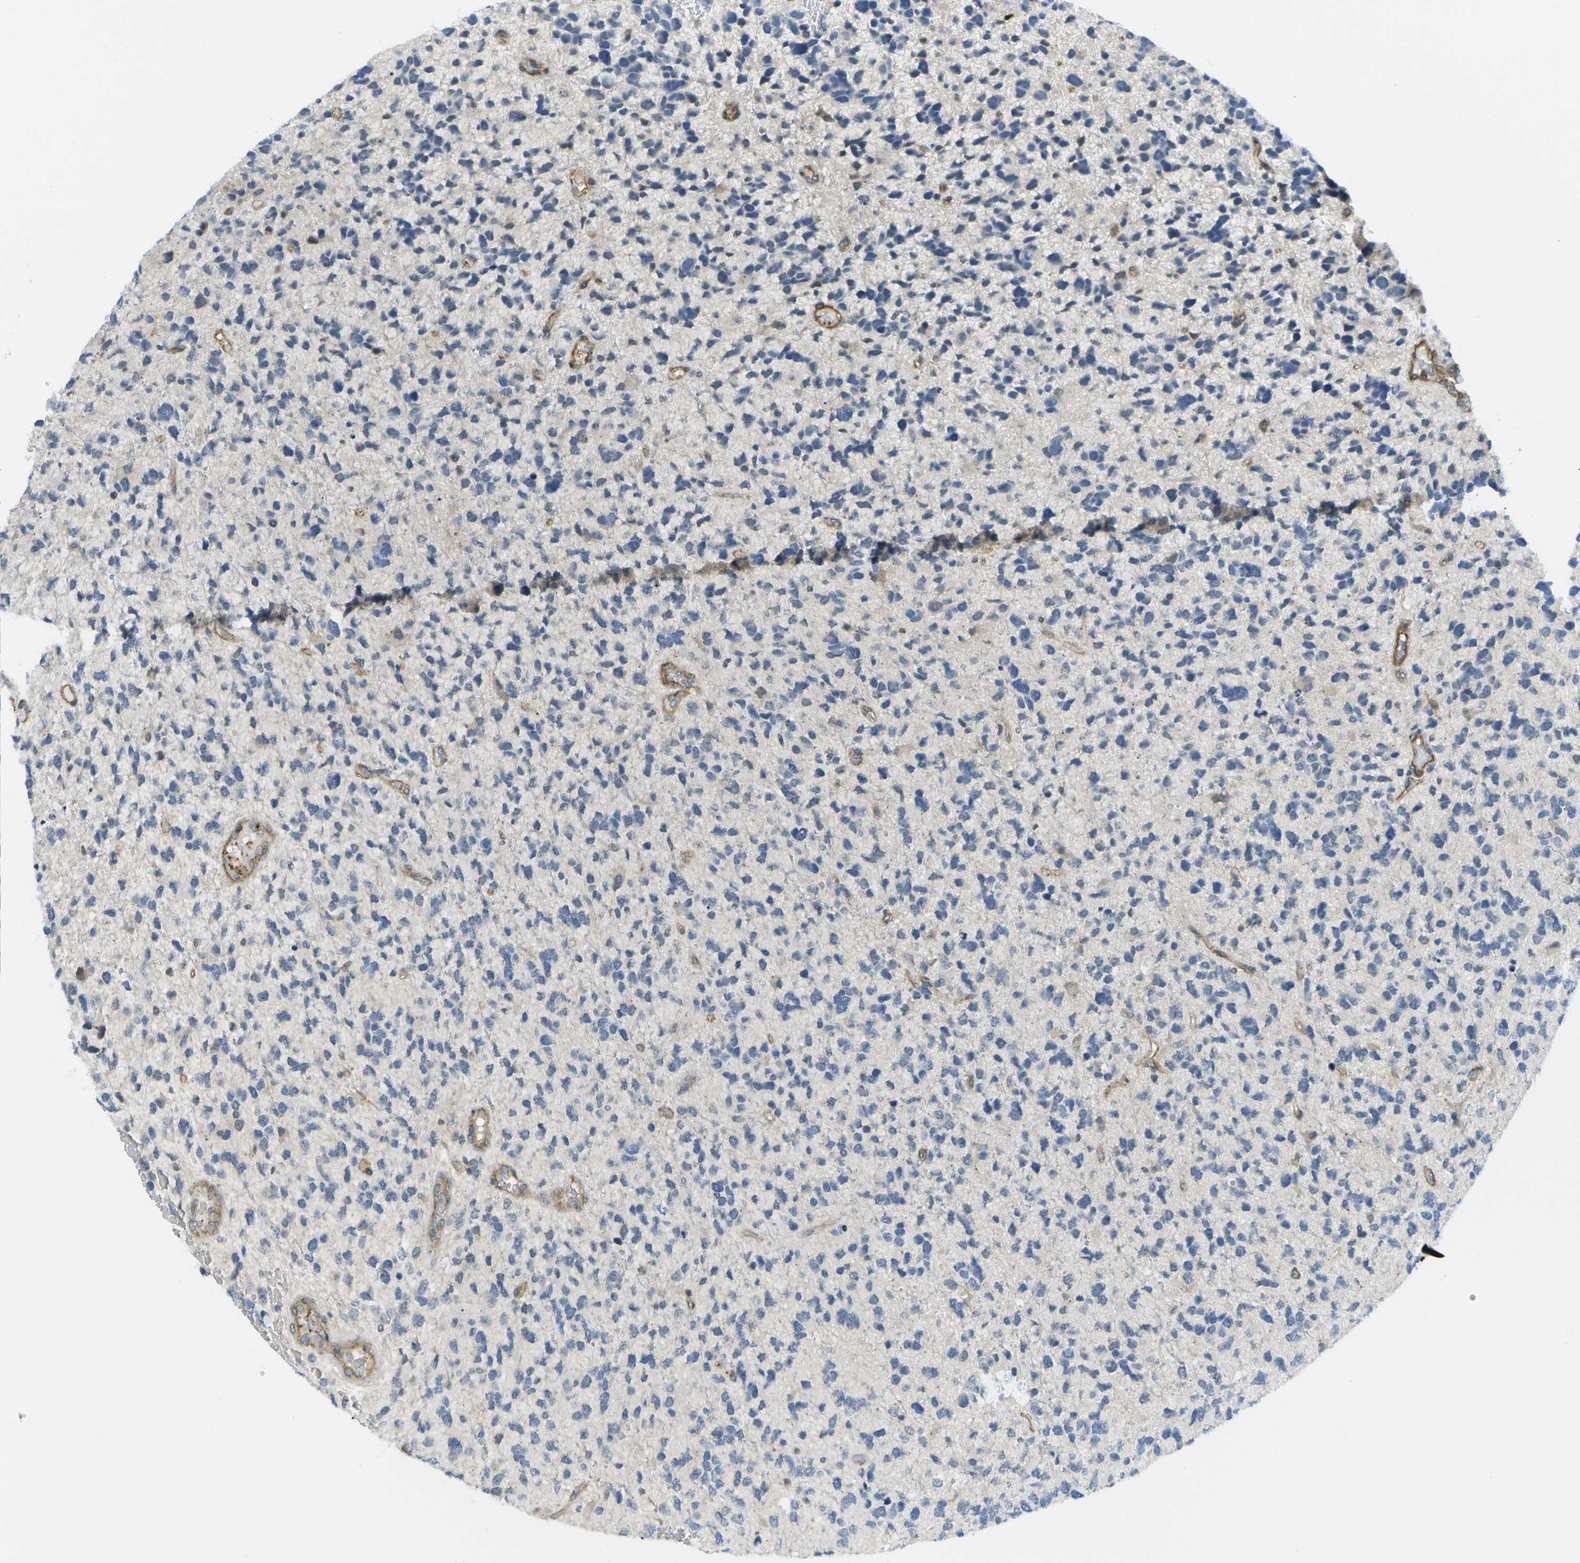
{"staining": {"intensity": "negative", "quantity": "none", "location": "none"}, "tissue": "glioma", "cell_type": "Tumor cells", "image_type": "cancer", "snomed": [{"axis": "morphology", "description": "Glioma, malignant, High grade"}, {"axis": "topography", "description": "Brain"}], "caption": "This is an immunohistochemistry micrograph of human malignant glioma (high-grade). There is no expression in tumor cells.", "gene": "KIAA0040", "patient": {"sex": "female", "age": 58}}